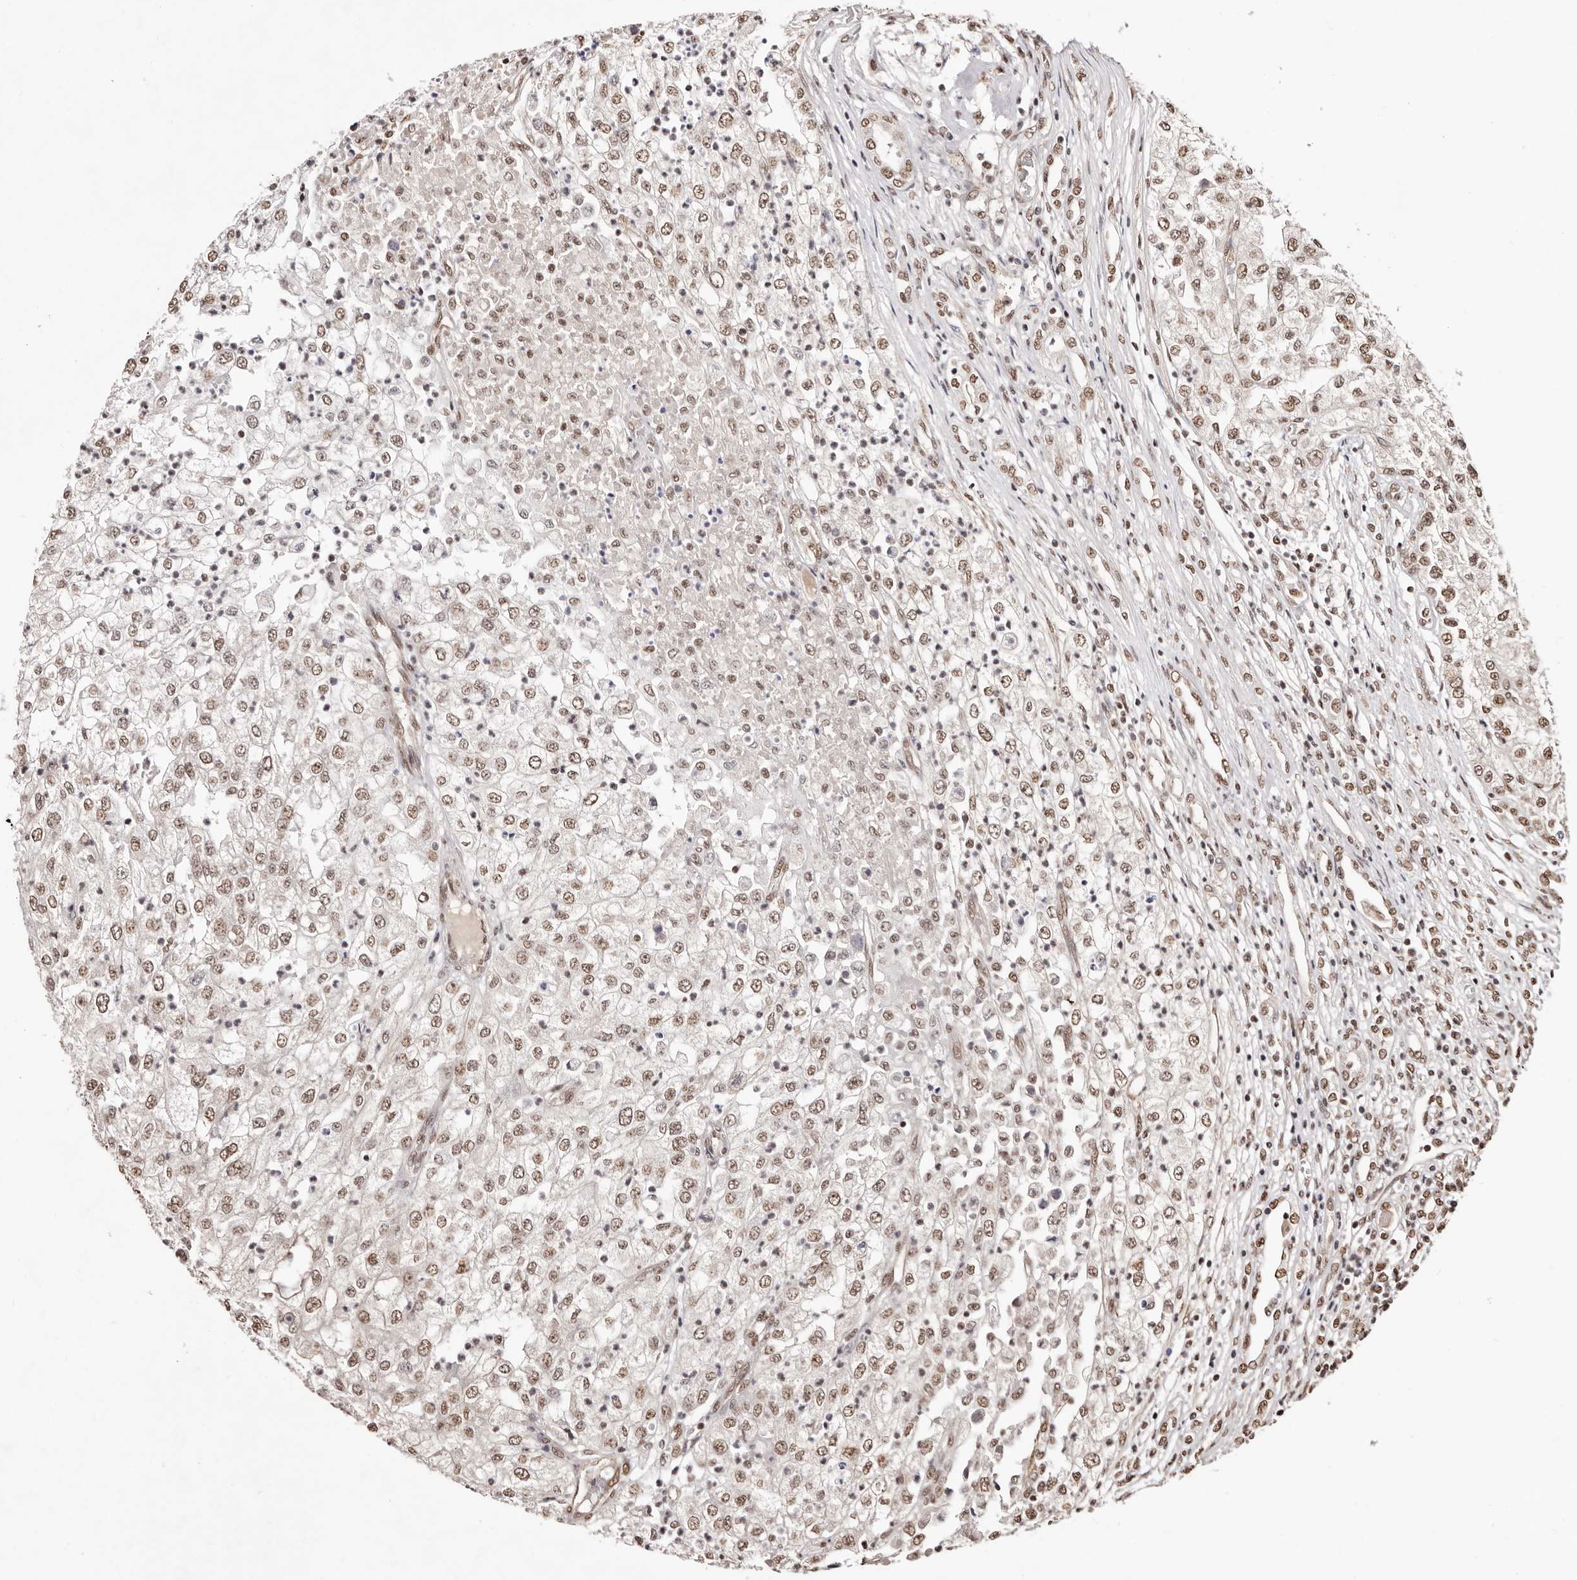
{"staining": {"intensity": "moderate", "quantity": ">75%", "location": "nuclear"}, "tissue": "renal cancer", "cell_type": "Tumor cells", "image_type": "cancer", "snomed": [{"axis": "morphology", "description": "Adenocarcinoma, NOS"}, {"axis": "topography", "description": "Kidney"}], "caption": "Protein analysis of renal cancer tissue shows moderate nuclear positivity in approximately >75% of tumor cells.", "gene": "BICRAL", "patient": {"sex": "female", "age": 54}}